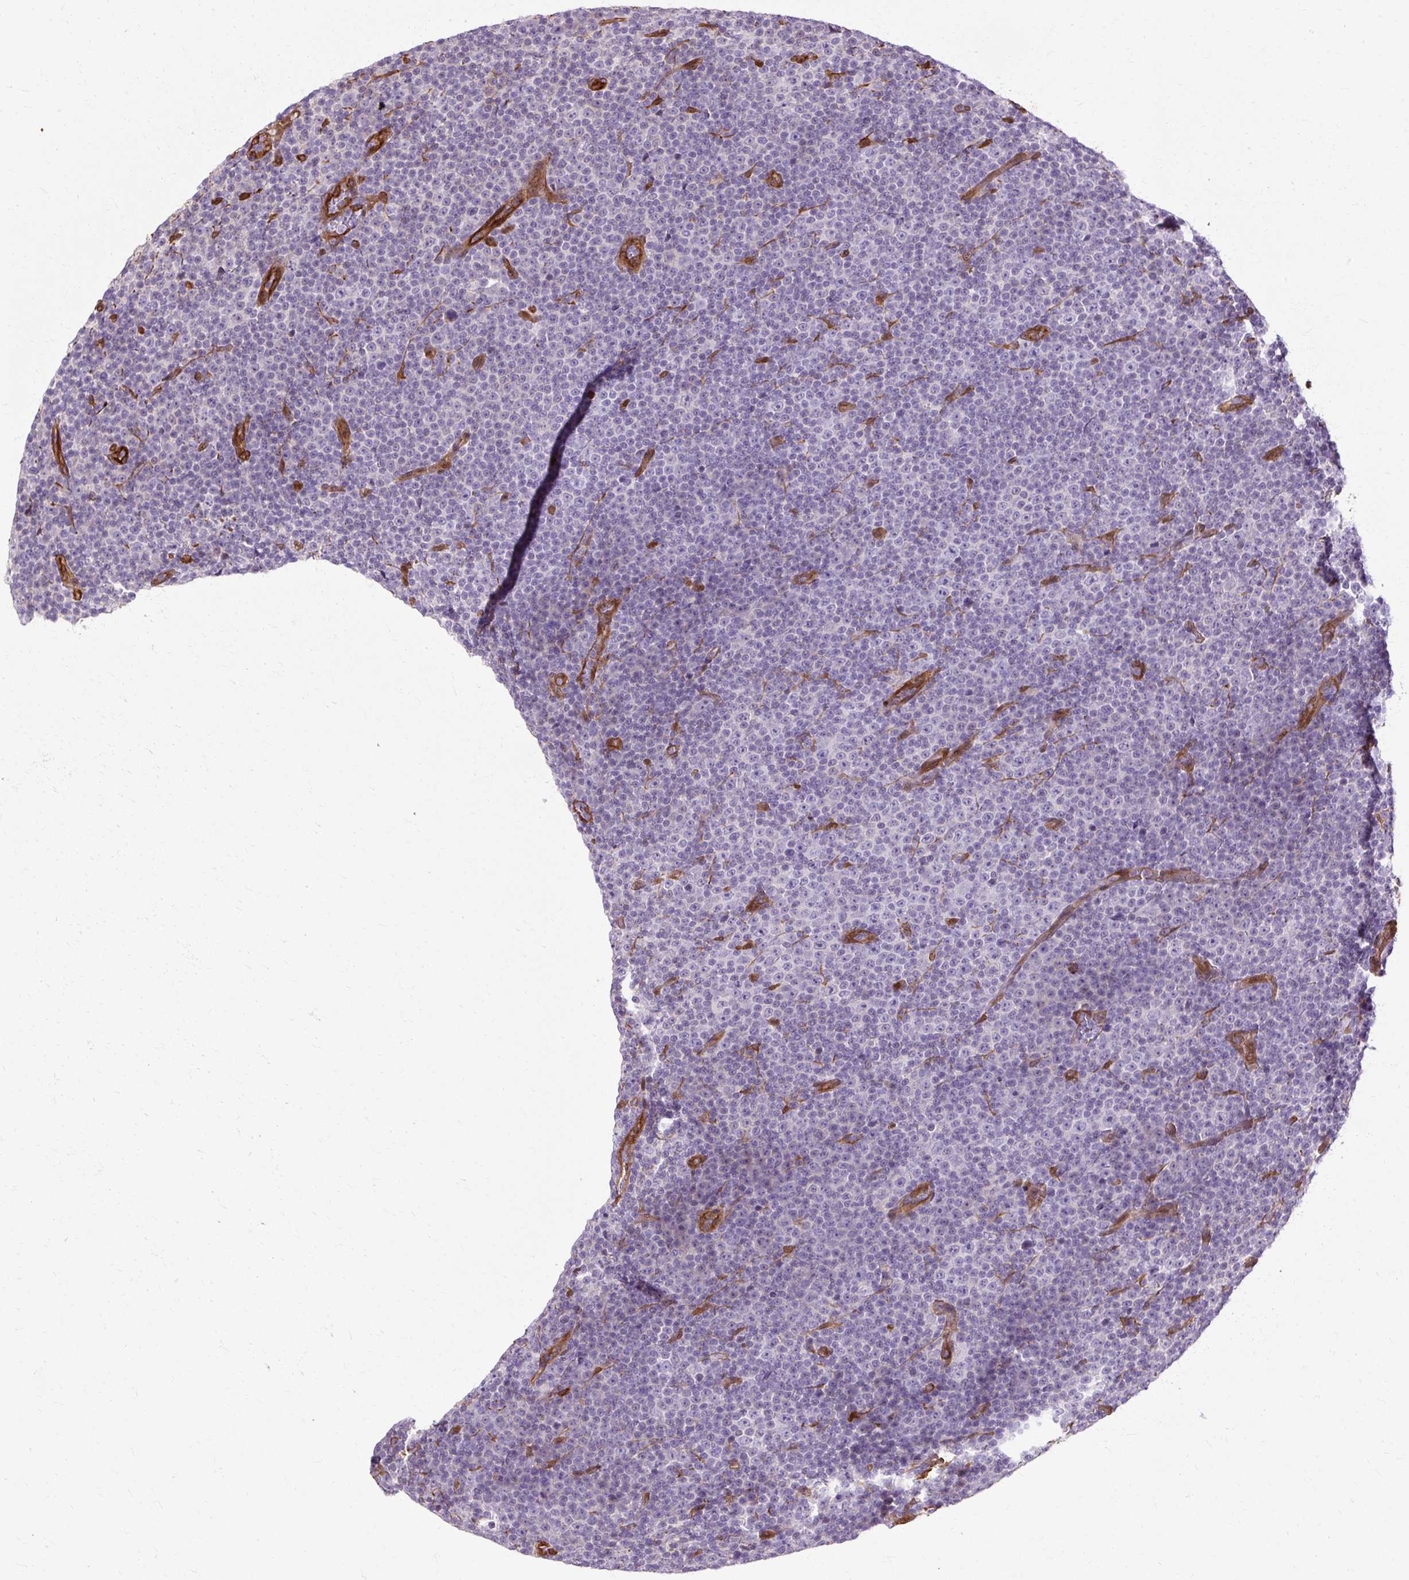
{"staining": {"intensity": "negative", "quantity": "none", "location": "none"}, "tissue": "lymphoma", "cell_type": "Tumor cells", "image_type": "cancer", "snomed": [{"axis": "morphology", "description": "Malignant lymphoma, non-Hodgkin's type, Low grade"}, {"axis": "topography", "description": "Lymph node"}], "caption": "DAB (3,3'-diaminobenzidine) immunohistochemical staining of lymphoma reveals no significant expression in tumor cells.", "gene": "CNN3", "patient": {"sex": "female", "age": 67}}